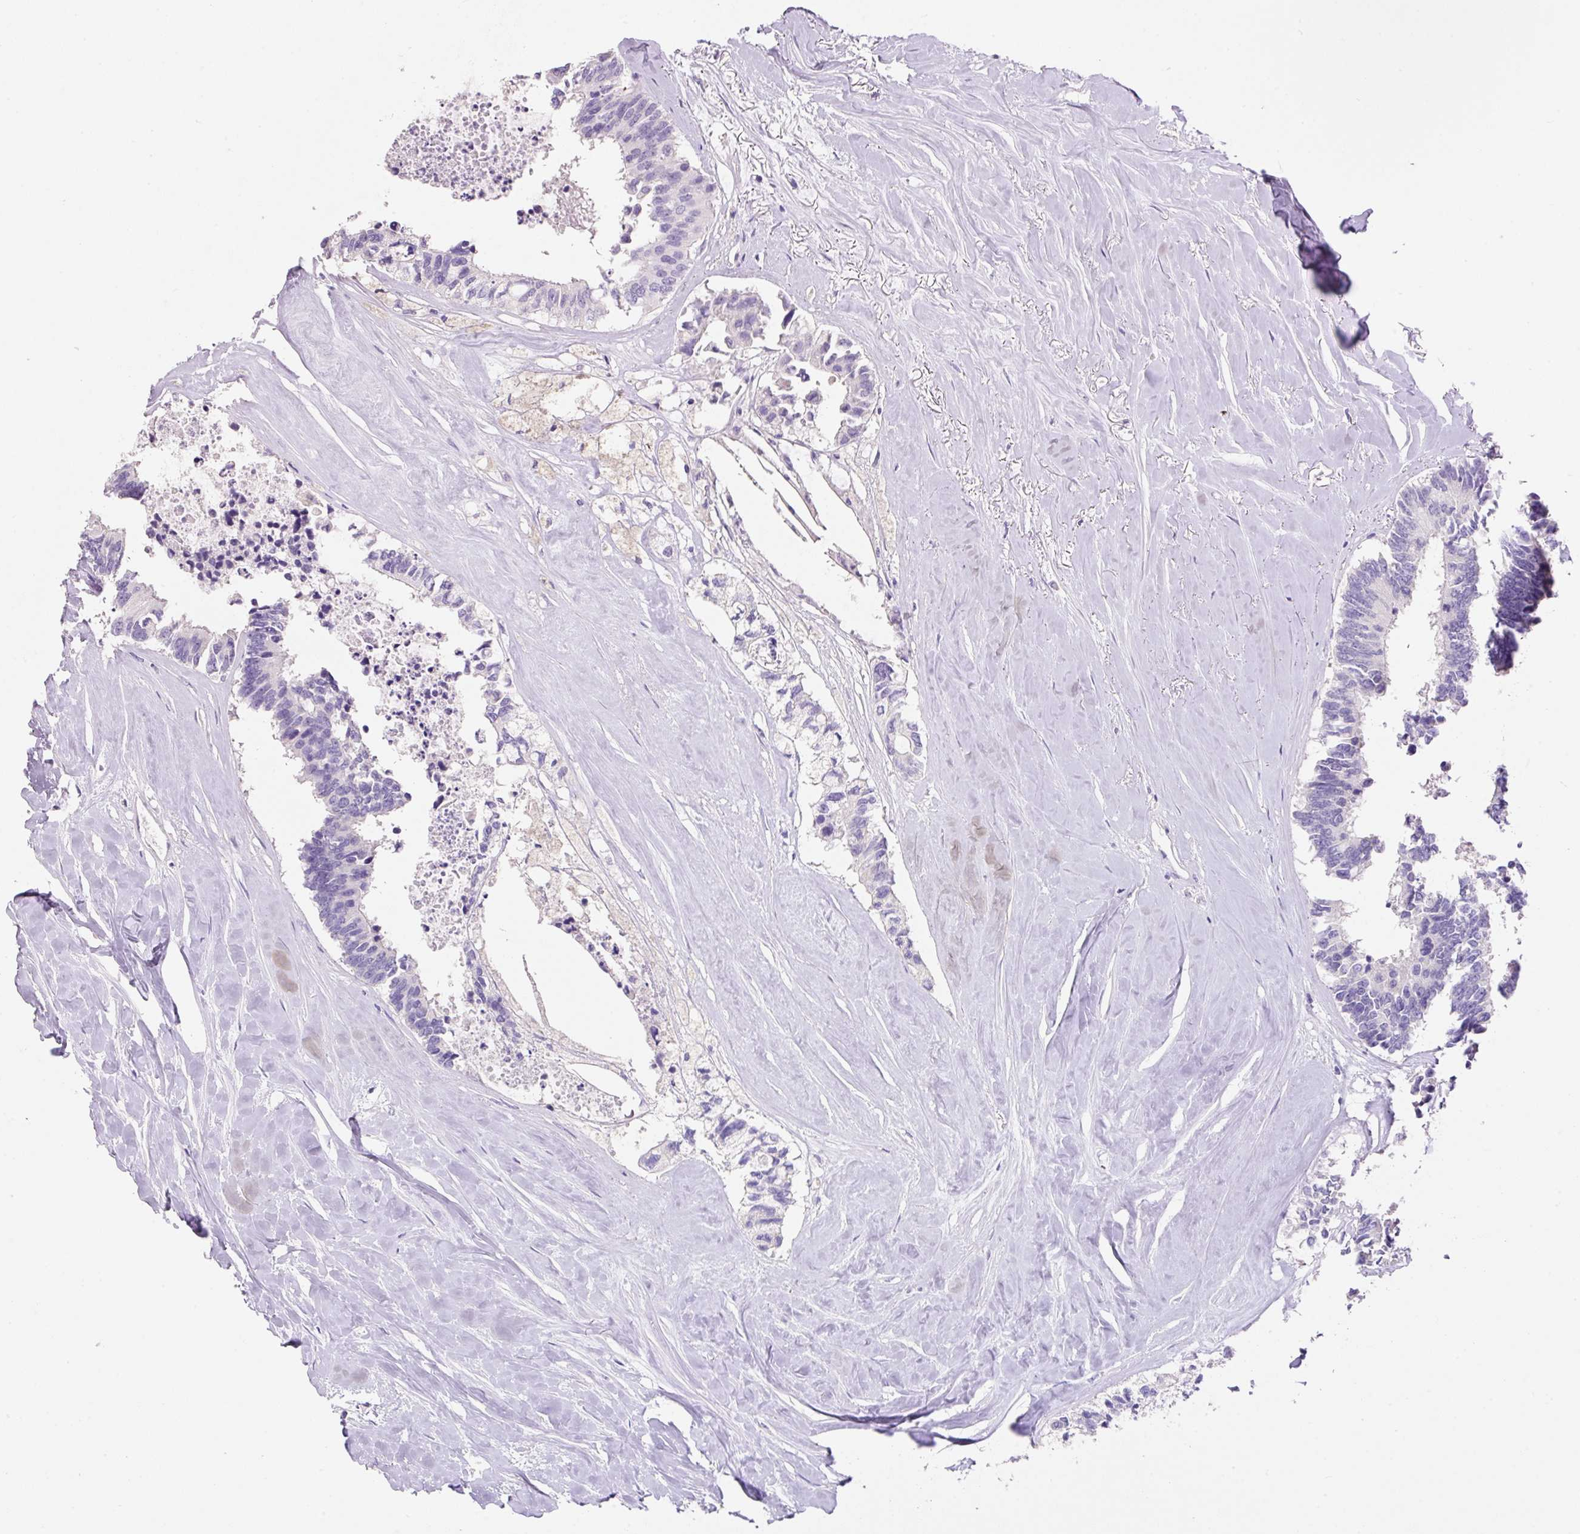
{"staining": {"intensity": "negative", "quantity": "none", "location": "none"}, "tissue": "colorectal cancer", "cell_type": "Tumor cells", "image_type": "cancer", "snomed": [{"axis": "morphology", "description": "Adenocarcinoma, NOS"}, {"axis": "topography", "description": "Colon"}, {"axis": "topography", "description": "Rectum"}], "caption": "This is an immunohistochemistry (IHC) photomicrograph of adenocarcinoma (colorectal). There is no positivity in tumor cells.", "gene": "SYP", "patient": {"sex": "male", "age": 57}}